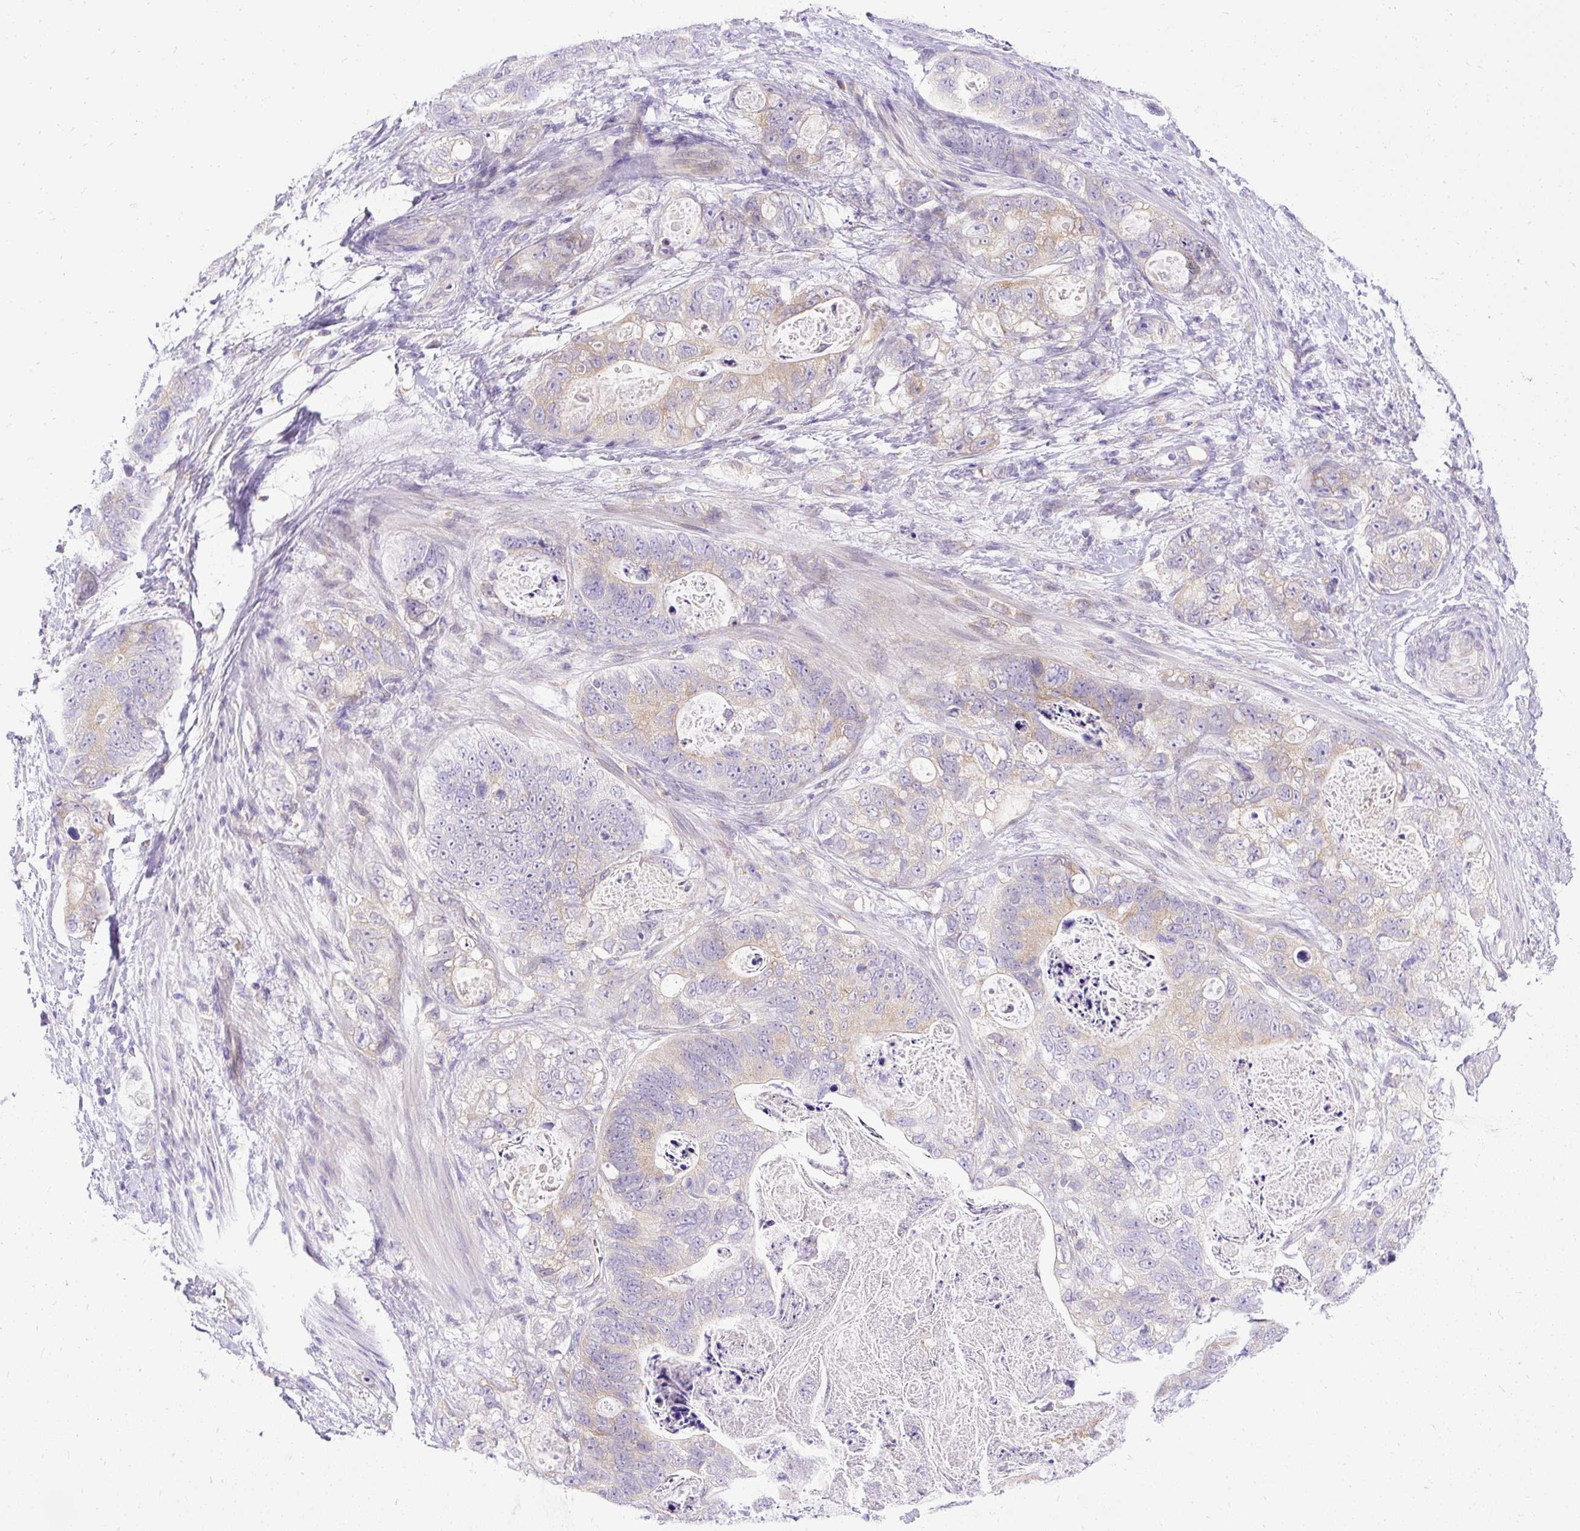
{"staining": {"intensity": "weak", "quantity": "25%-75%", "location": "cytoplasmic/membranous"}, "tissue": "stomach cancer", "cell_type": "Tumor cells", "image_type": "cancer", "snomed": [{"axis": "morphology", "description": "Normal tissue, NOS"}, {"axis": "morphology", "description": "Adenocarcinoma, NOS"}, {"axis": "topography", "description": "Stomach"}], "caption": "Adenocarcinoma (stomach) was stained to show a protein in brown. There is low levels of weak cytoplasmic/membranous staining in about 25%-75% of tumor cells. (Brightfield microscopy of DAB IHC at high magnification).", "gene": "AMFR", "patient": {"sex": "female", "age": 89}}